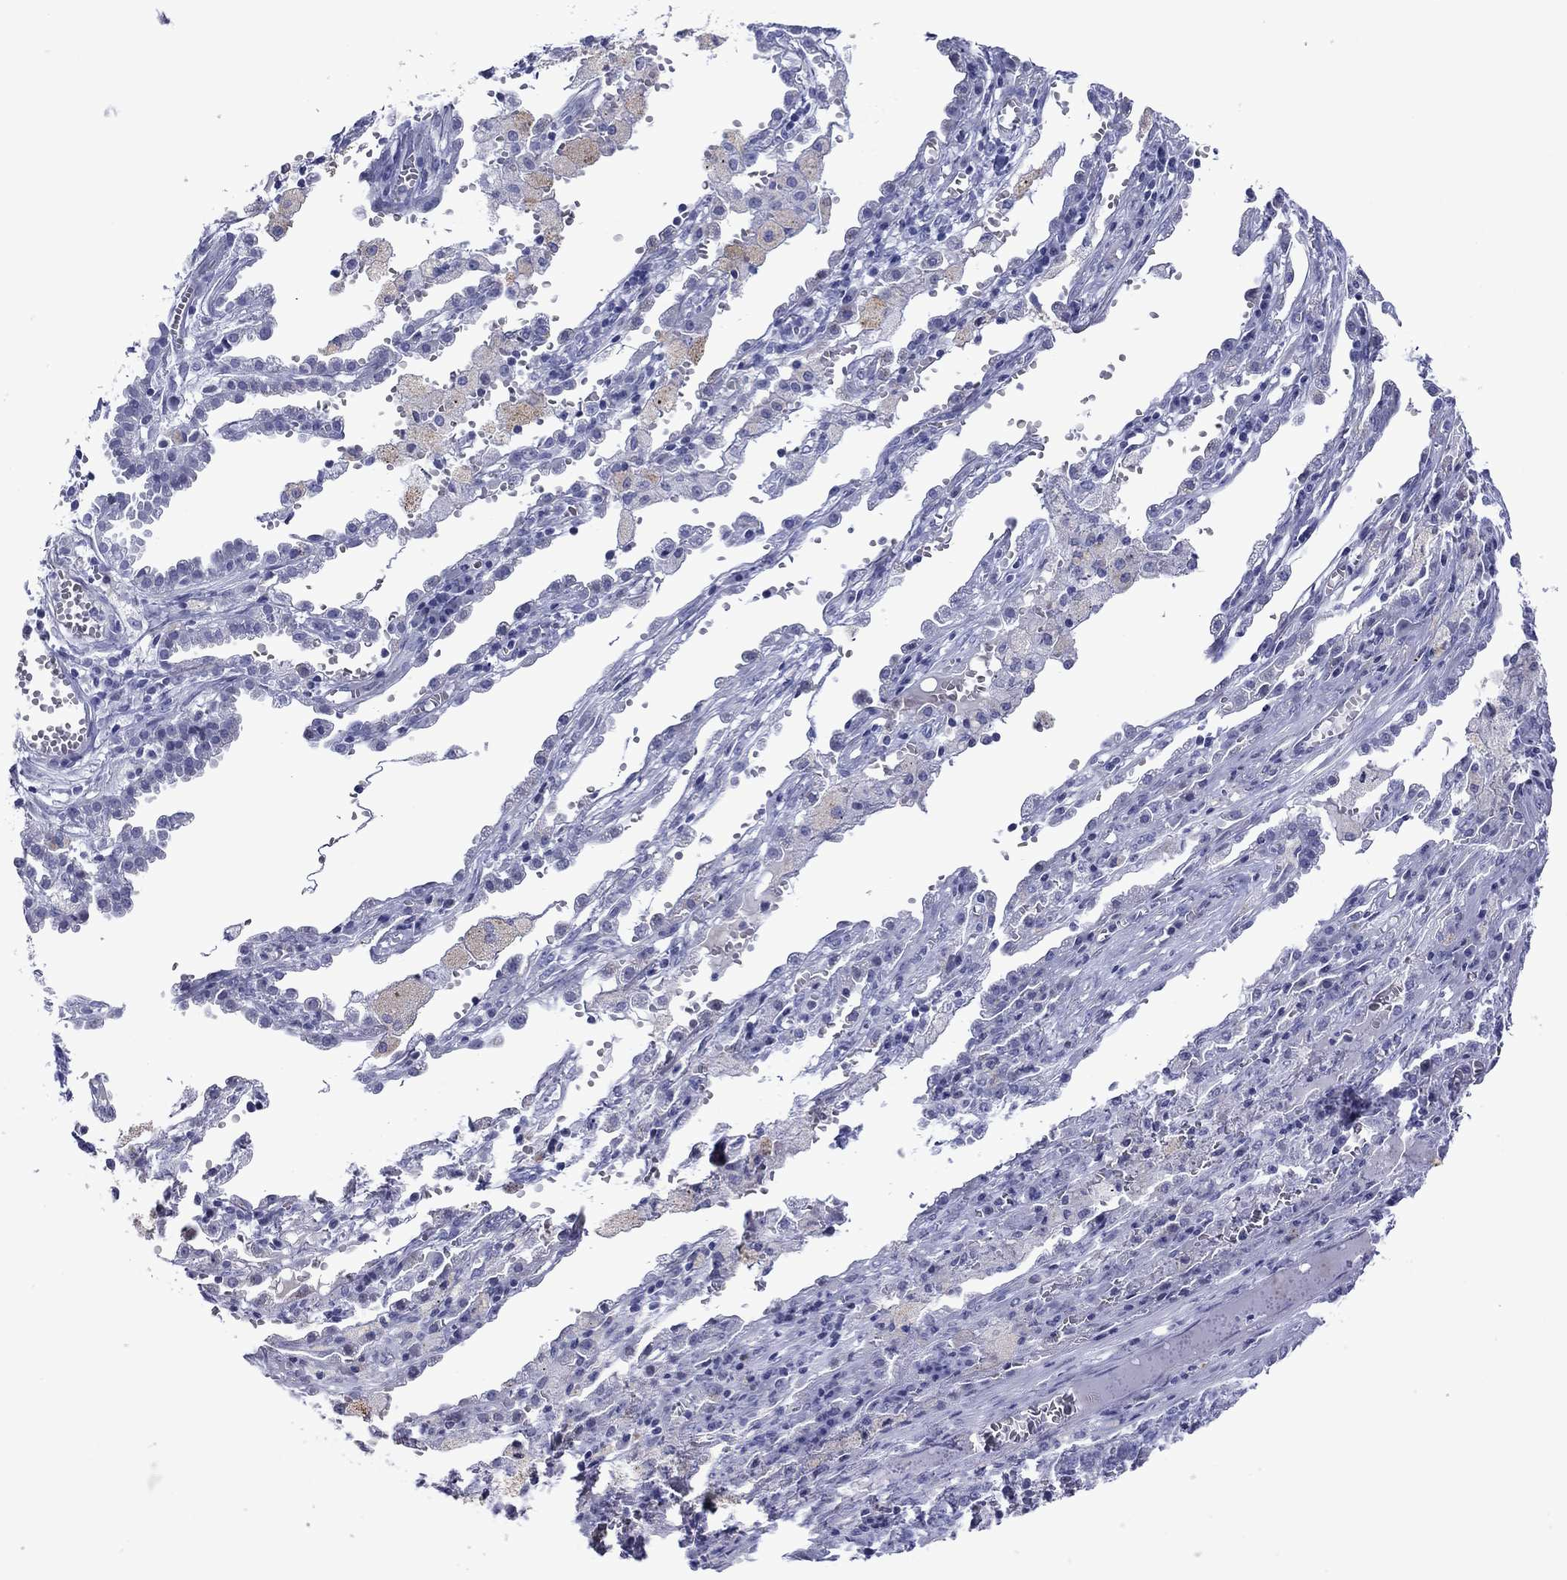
{"staining": {"intensity": "negative", "quantity": "none", "location": "none"}, "tissue": "lung cancer", "cell_type": "Tumor cells", "image_type": "cancer", "snomed": [{"axis": "morphology", "description": "Adenocarcinoma, NOS"}, {"axis": "topography", "description": "Lung"}], "caption": "Immunohistochemical staining of lung cancer exhibits no significant staining in tumor cells.", "gene": "PIWIL1", "patient": {"sex": "male", "age": 57}}